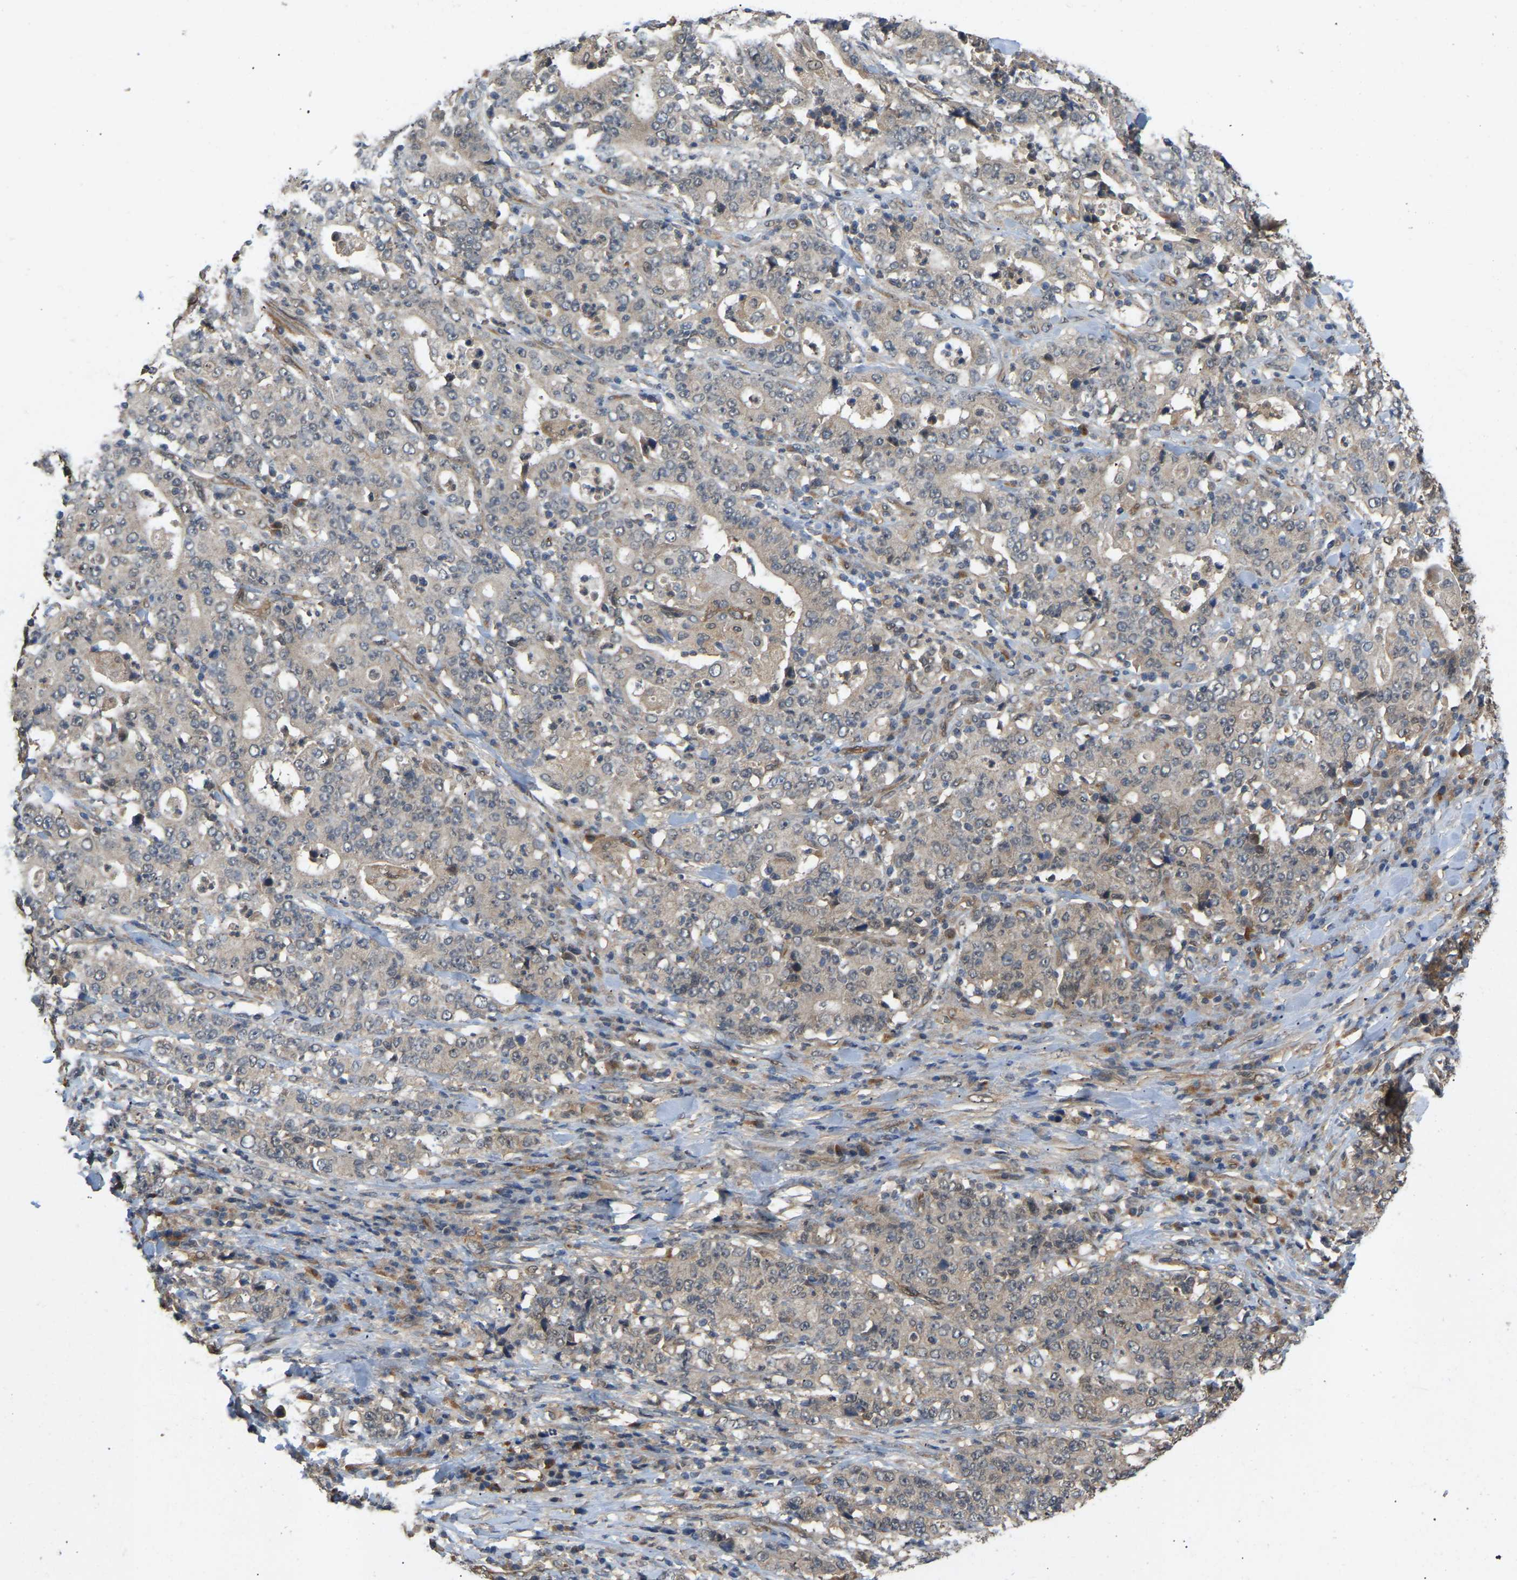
{"staining": {"intensity": "weak", "quantity": "<25%", "location": "cytoplasmic/membranous"}, "tissue": "stomach cancer", "cell_type": "Tumor cells", "image_type": "cancer", "snomed": [{"axis": "morphology", "description": "Normal tissue, NOS"}, {"axis": "morphology", "description": "Adenocarcinoma, NOS"}, {"axis": "topography", "description": "Stomach, upper"}, {"axis": "topography", "description": "Stomach"}], "caption": "High power microscopy micrograph of an immunohistochemistry (IHC) image of stomach cancer (adenocarcinoma), revealing no significant positivity in tumor cells.", "gene": "LIMK2", "patient": {"sex": "male", "age": 59}}